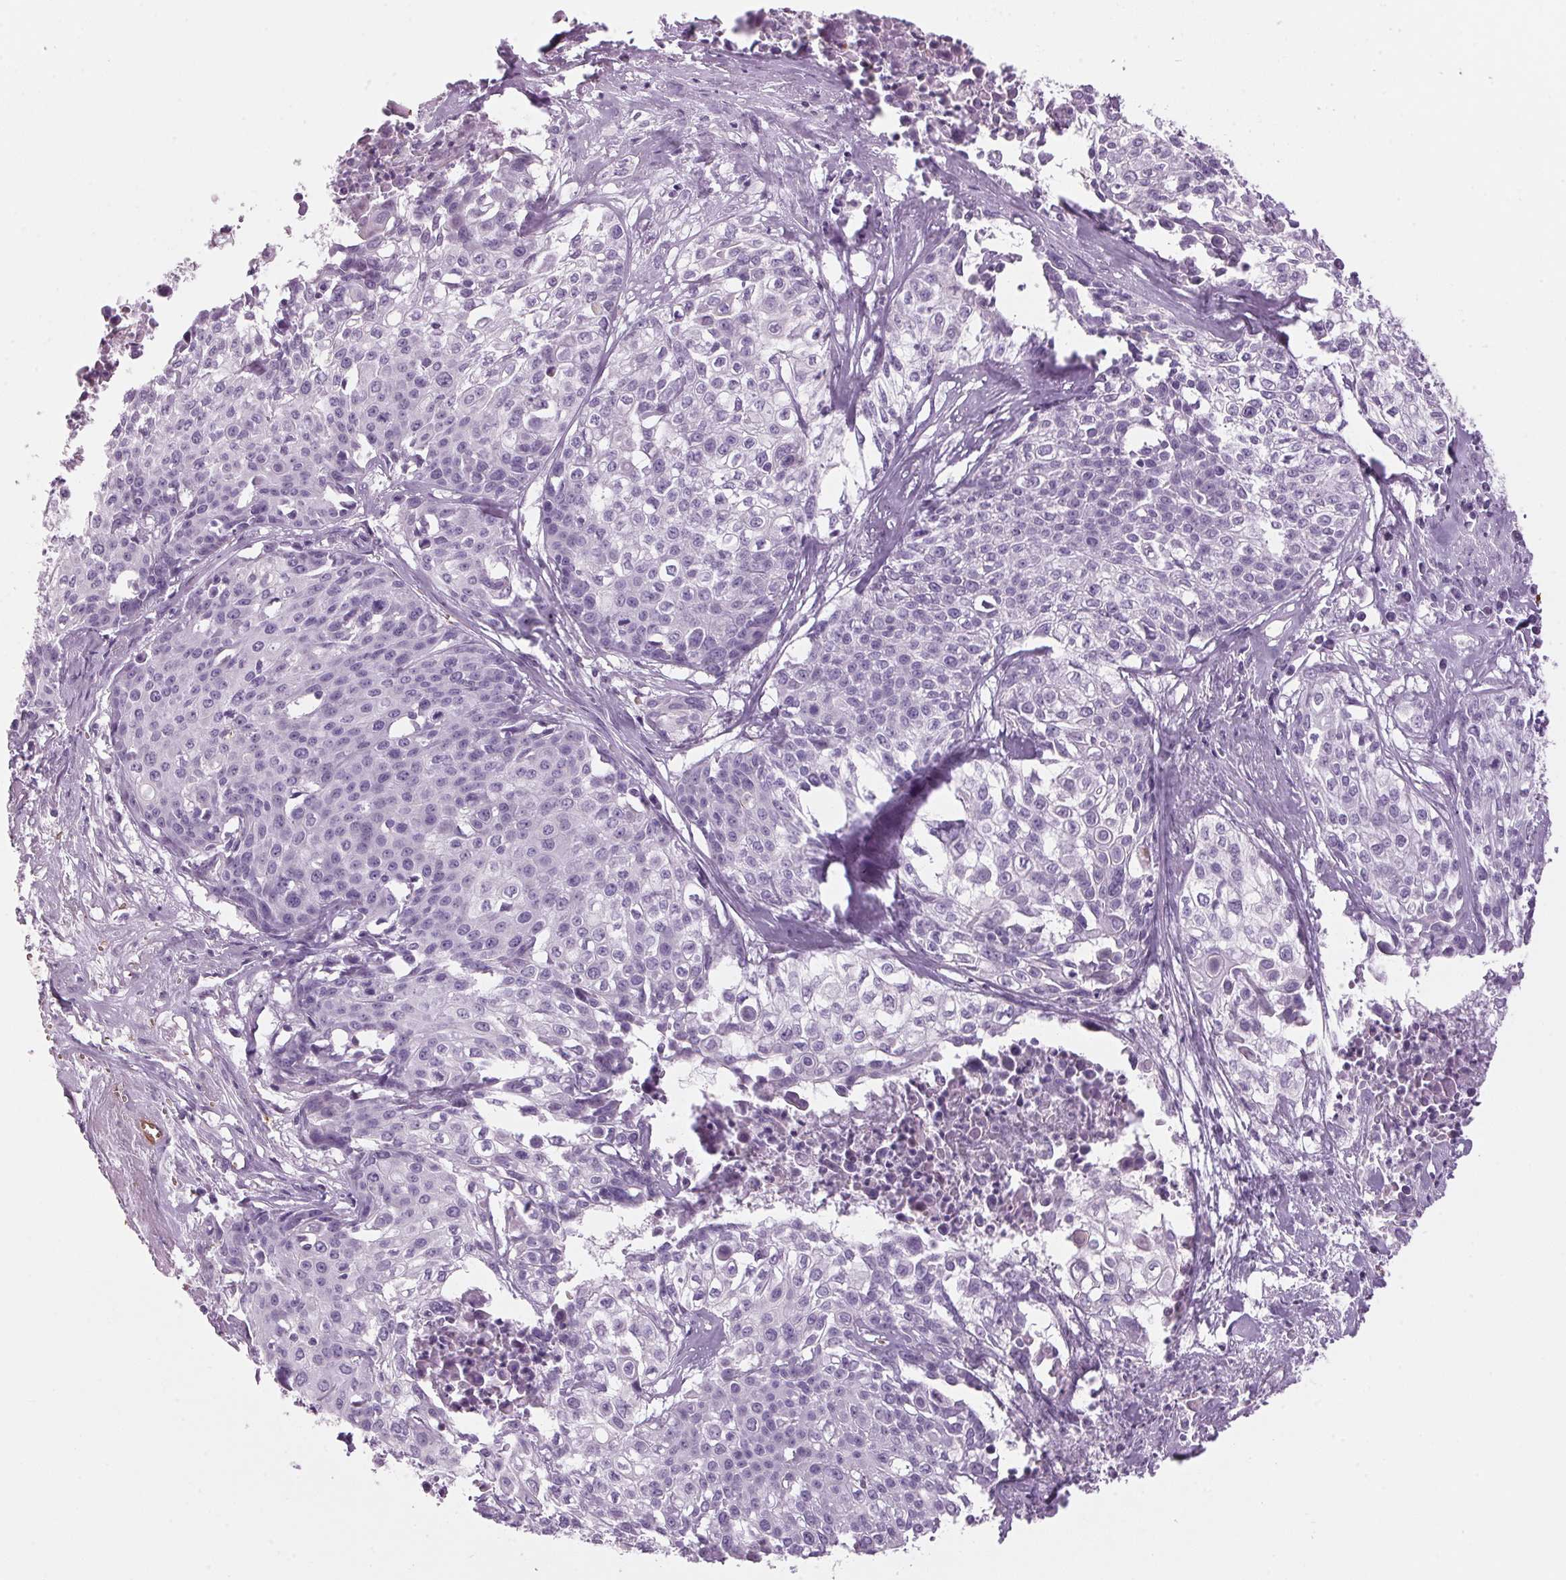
{"staining": {"intensity": "negative", "quantity": "none", "location": "none"}, "tissue": "cervical cancer", "cell_type": "Tumor cells", "image_type": "cancer", "snomed": [{"axis": "morphology", "description": "Squamous cell carcinoma, NOS"}, {"axis": "topography", "description": "Cervix"}], "caption": "This is a image of IHC staining of cervical squamous cell carcinoma, which shows no staining in tumor cells.", "gene": "HBQ1", "patient": {"sex": "female", "age": 39}}